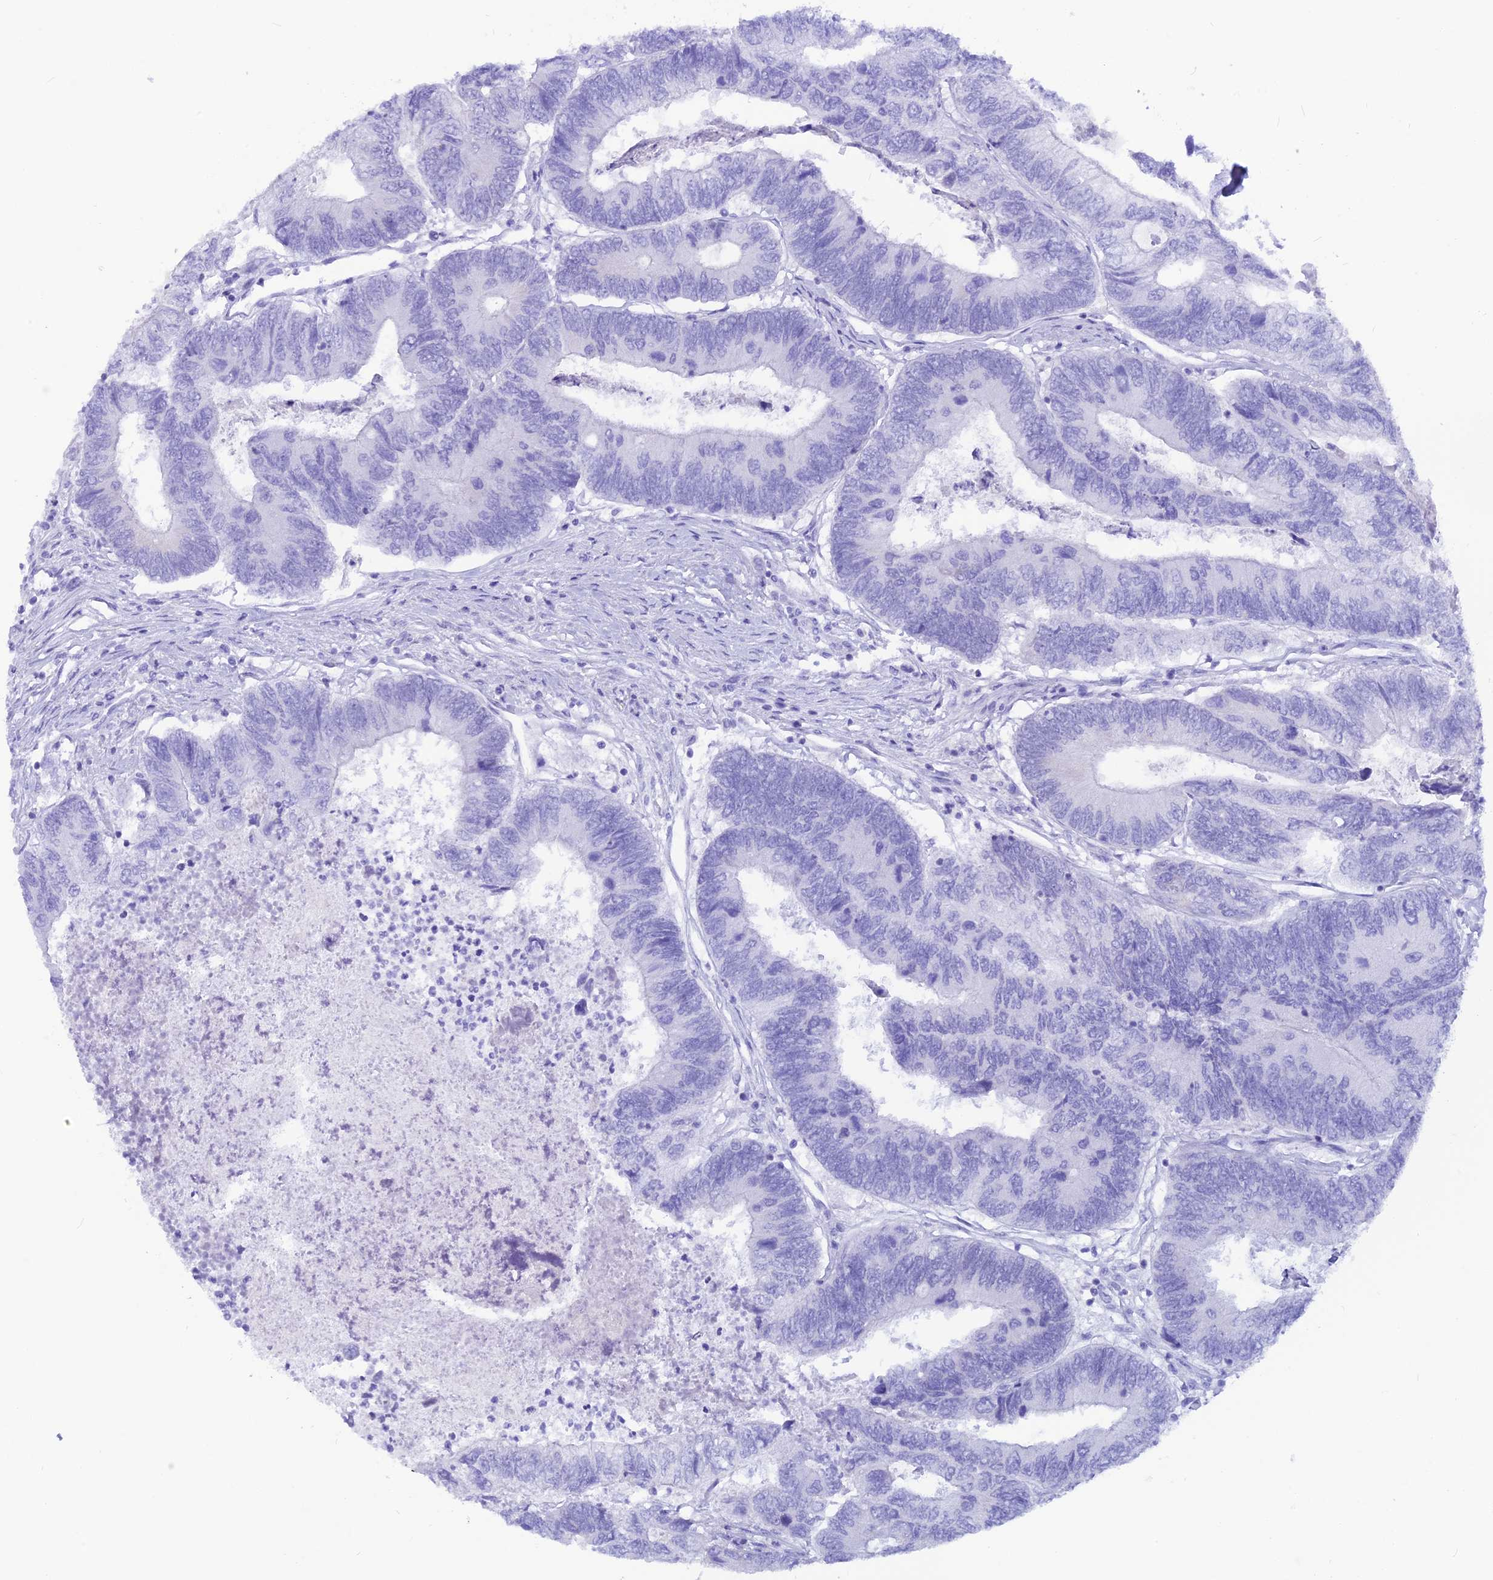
{"staining": {"intensity": "negative", "quantity": "none", "location": "none"}, "tissue": "colorectal cancer", "cell_type": "Tumor cells", "image_type": "cancer", "snomed": [{"axis": "morphology", "description": "Adenocarcinoma, NOS"}, {"axis": "topography", "description": "Colon"}], "caption": "An immunohistochemistry (IHC) image of adenocarcinoma (colorectal) is shown. There is no staining in tumor cells of adenocarcinoma (colorectal).", "gene": "GLYATL1", "patient": {"sex": "female", "age": 67}}